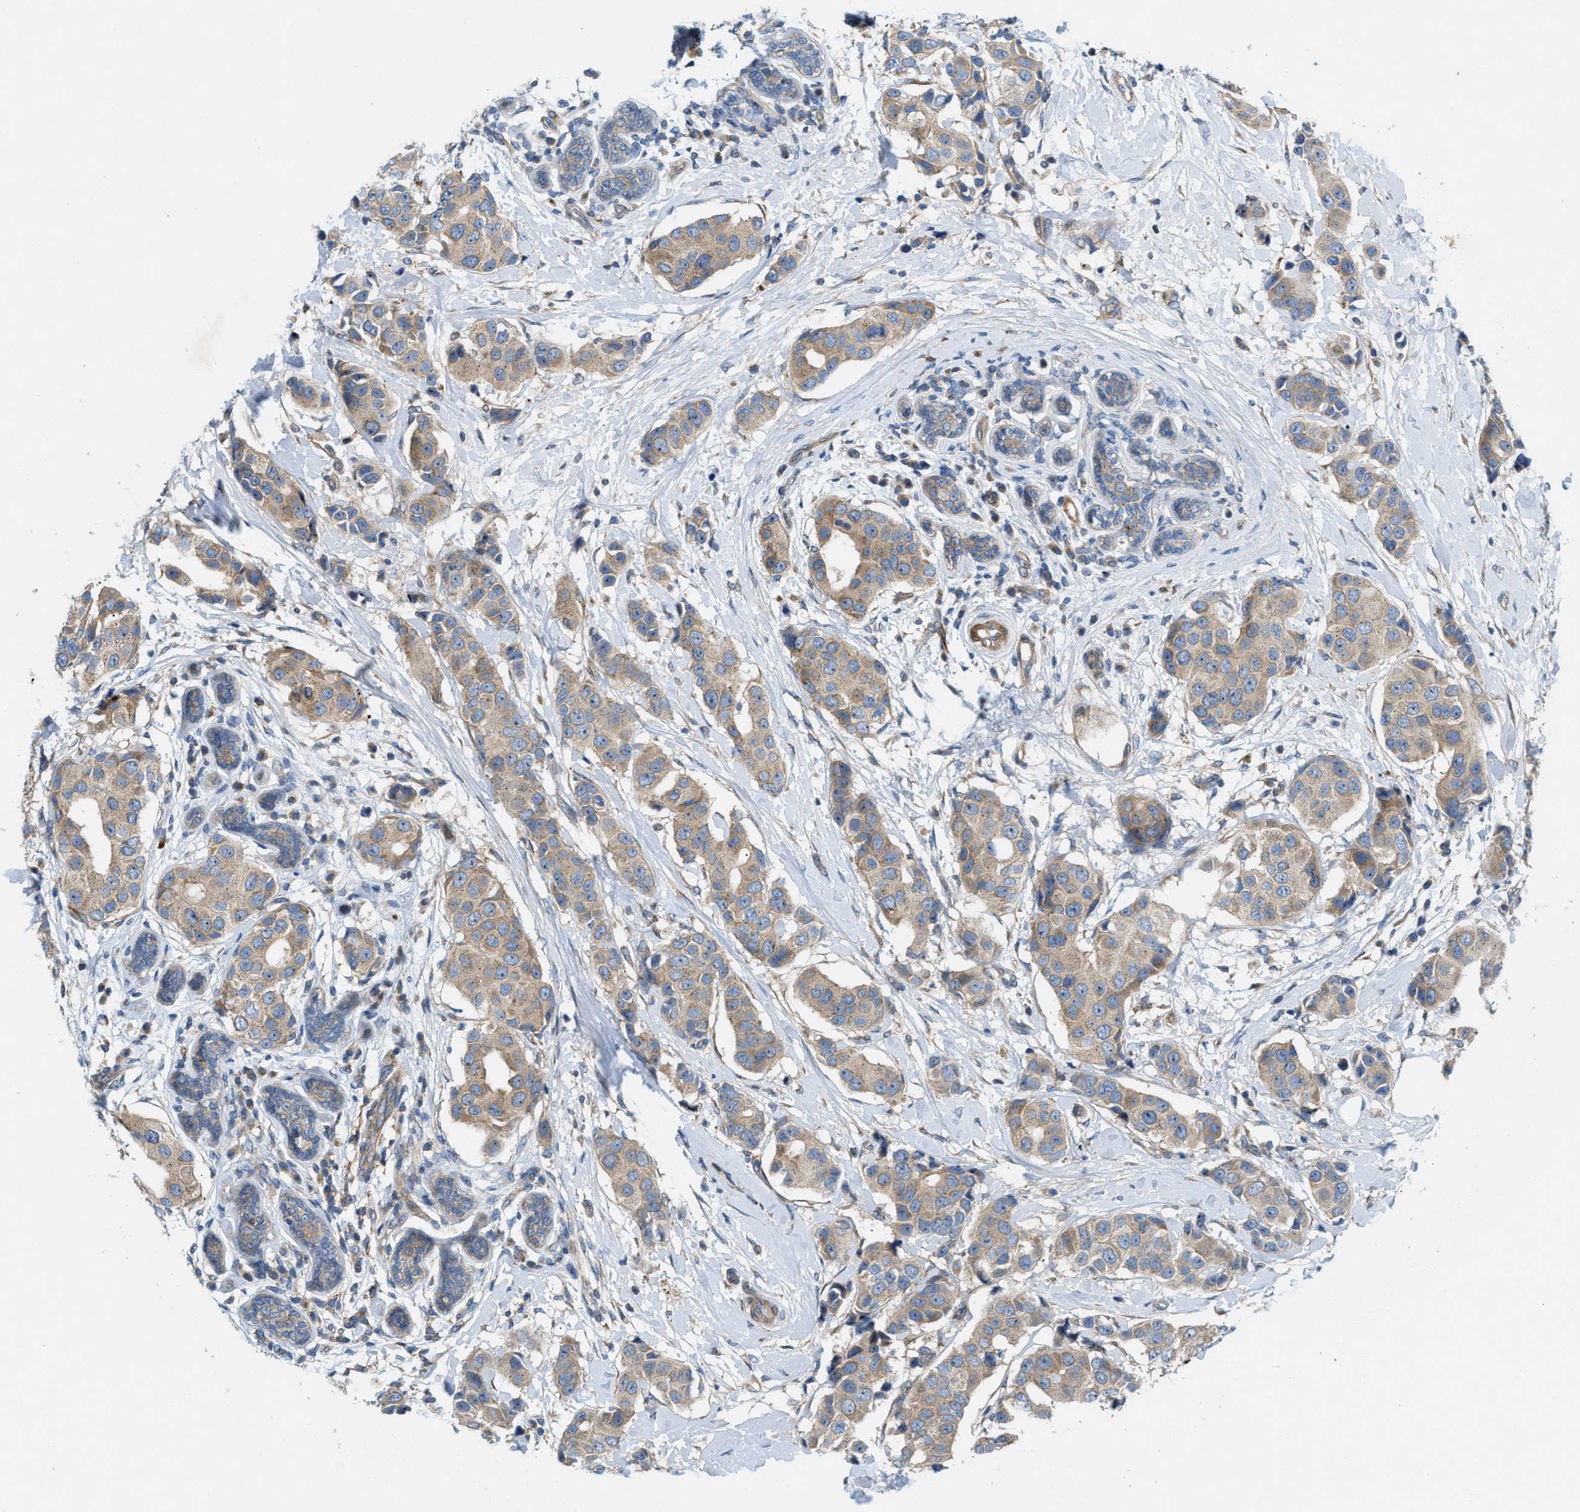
{"staining": {"intensity": "weak", "quantity": ">75%", "location": "cytoplasmic/membranous"}, "tissue": "breast cancer", "cell_type": "Tumor cells", "image_type": "cancer", "snomed": [{"axis": "morphology", "description": "Normal tissue, NOS"}, {"axis": "morphology", "description": "Duct carcinoma"}, {"axis": "topography", "description": "Breast"}], "caption": "IHC (DAB (3,3'-diaminobenzidine)) staining of infiltrating ductal carcinoma (breast) exhibits weak cytoplasmic/membranous protein staining in approximately >75% of tumor cells. The staining was performed using DAB (3,3'-diaminobenzidine), with brown indicating positive protein expression. Nuclei are stained blue with hematoxylin.", "gene": "CYB5D1", "patient": {"sex": "female", "age": 39}}